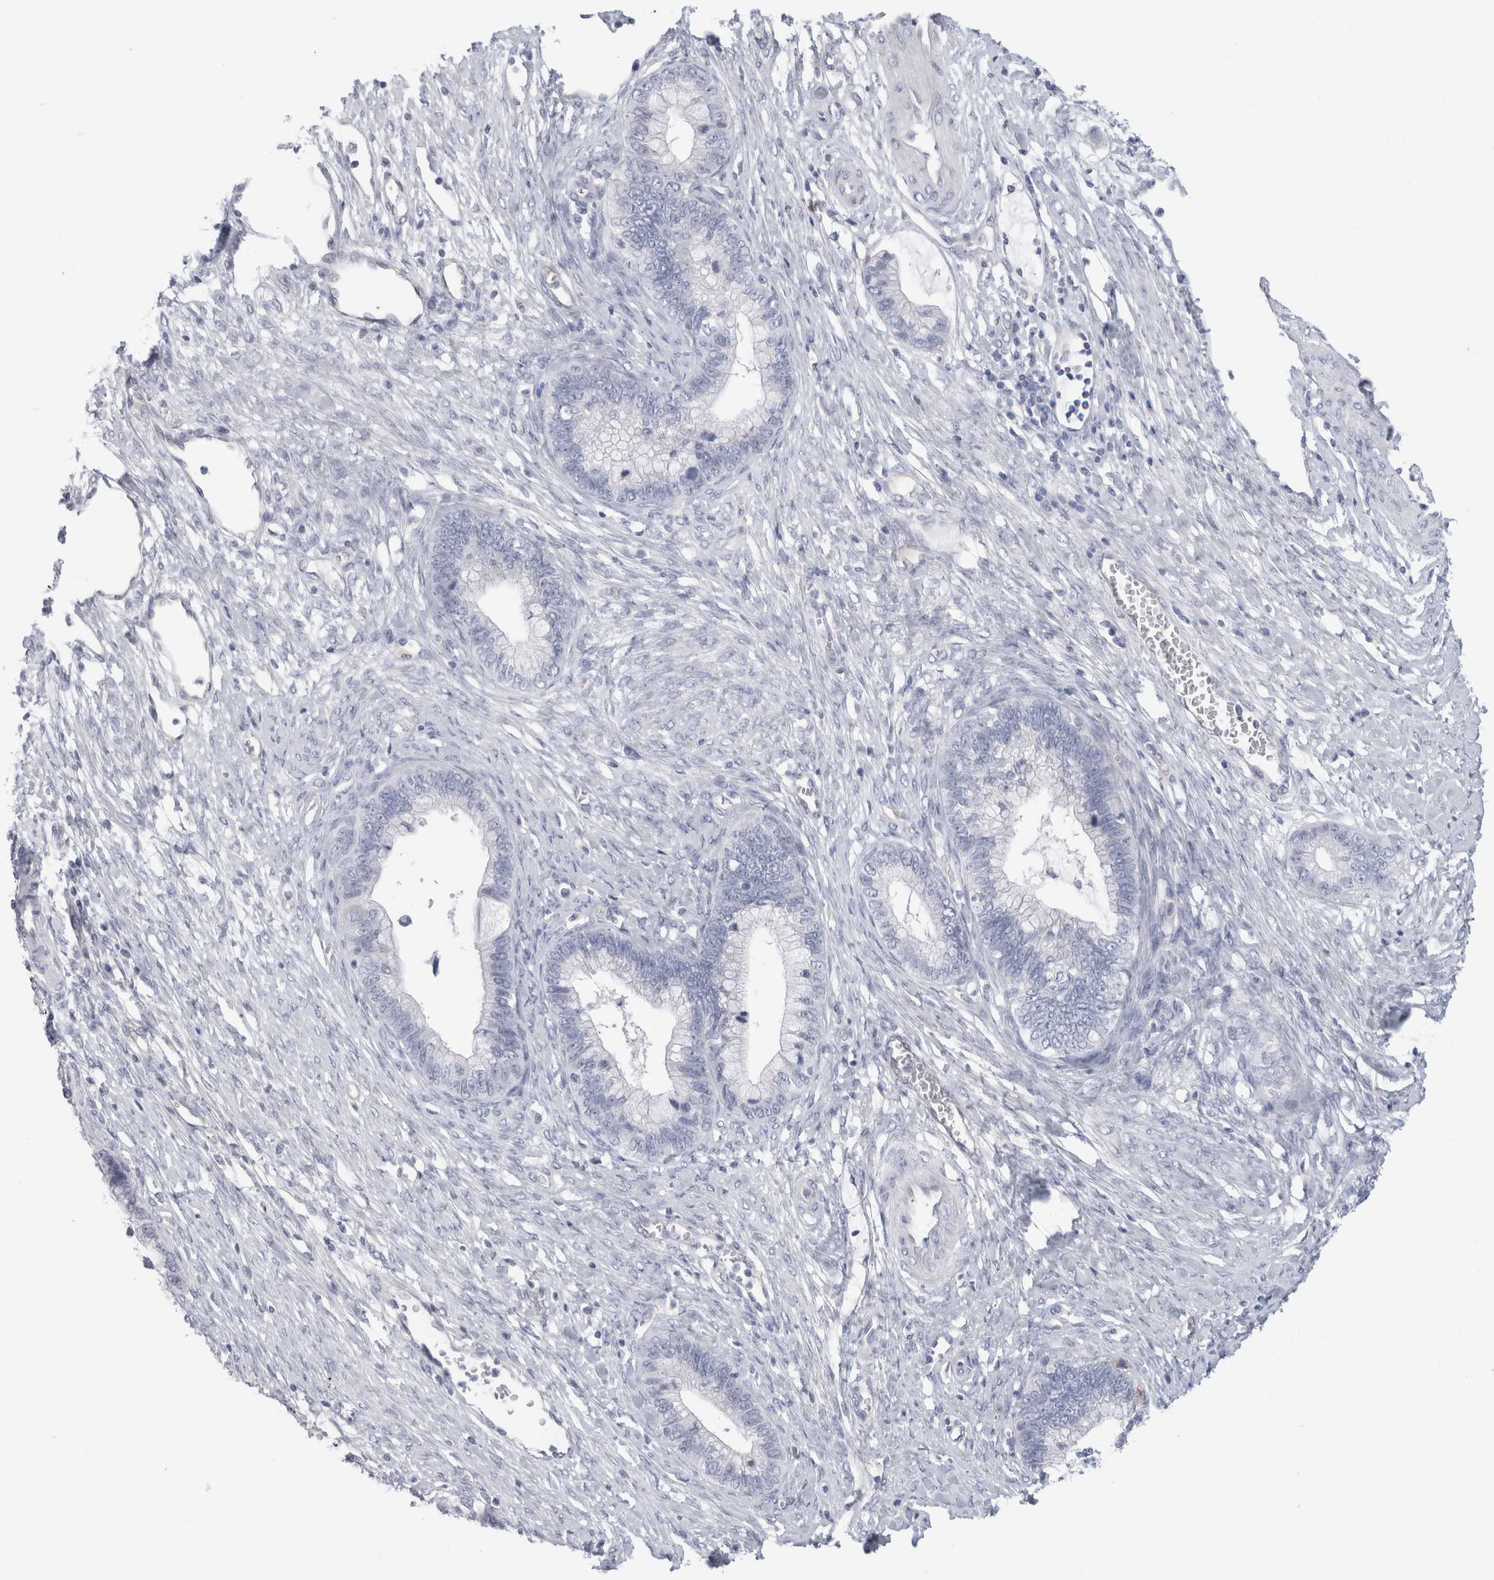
{"staining": {"intensity": "negative", "quantity": "none", "location": "none"}, "tissue": "cervical cancer", "cell_type": "Tumor cells", "image_type": "cancer", "snomed": [{"axis": "morphology", "description": "Adenocarcinoma, NOS"}, {"axis": "topography", "description": "Cervix"}], "caption": "This is a photomicrograph of immunohistochemistry staining of cervical cancer, which shows no staining in tumor cells.", "gene": "ANKMY1", "patient": {"sex": "female", "age": 44}}